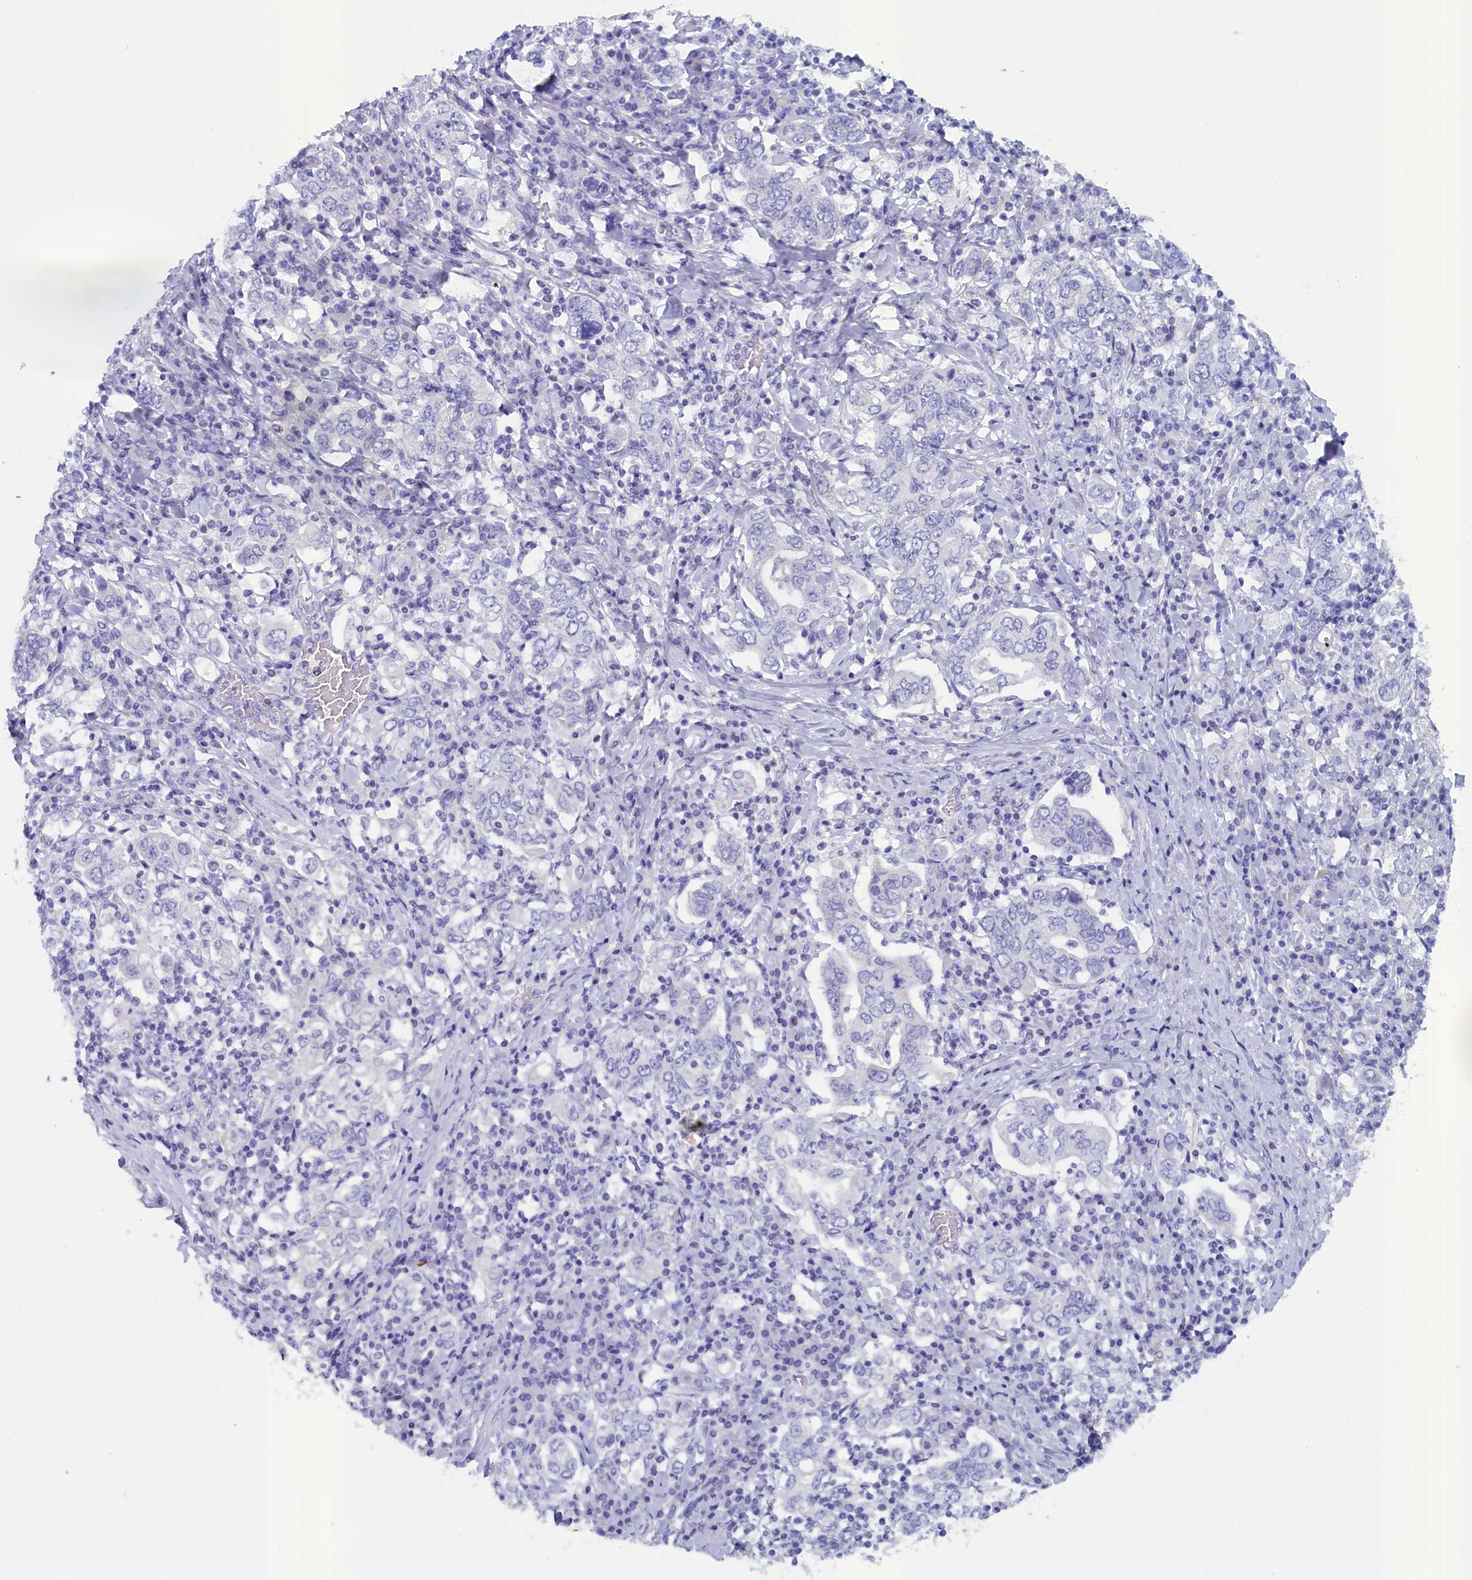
{"staining": {"intensity": "negative", "quantity": "none", "location": "none"}, "tissue": "stomach cancer", "cell_type": "Tumor cells", "image_type": "cancer", "snomed": [{"axis": "morphology", "description": "Adenocarcinoma, NOS"}, {"axis": "topography", "description": "Stomach, upper"}], "caption": "Adenocarcinoma (stomach) was stained to show a protein in brown. There is no significant staining in tumor cells.", "gene": "ANKRD2", "patient": {"sex": "male", "age": 62}}